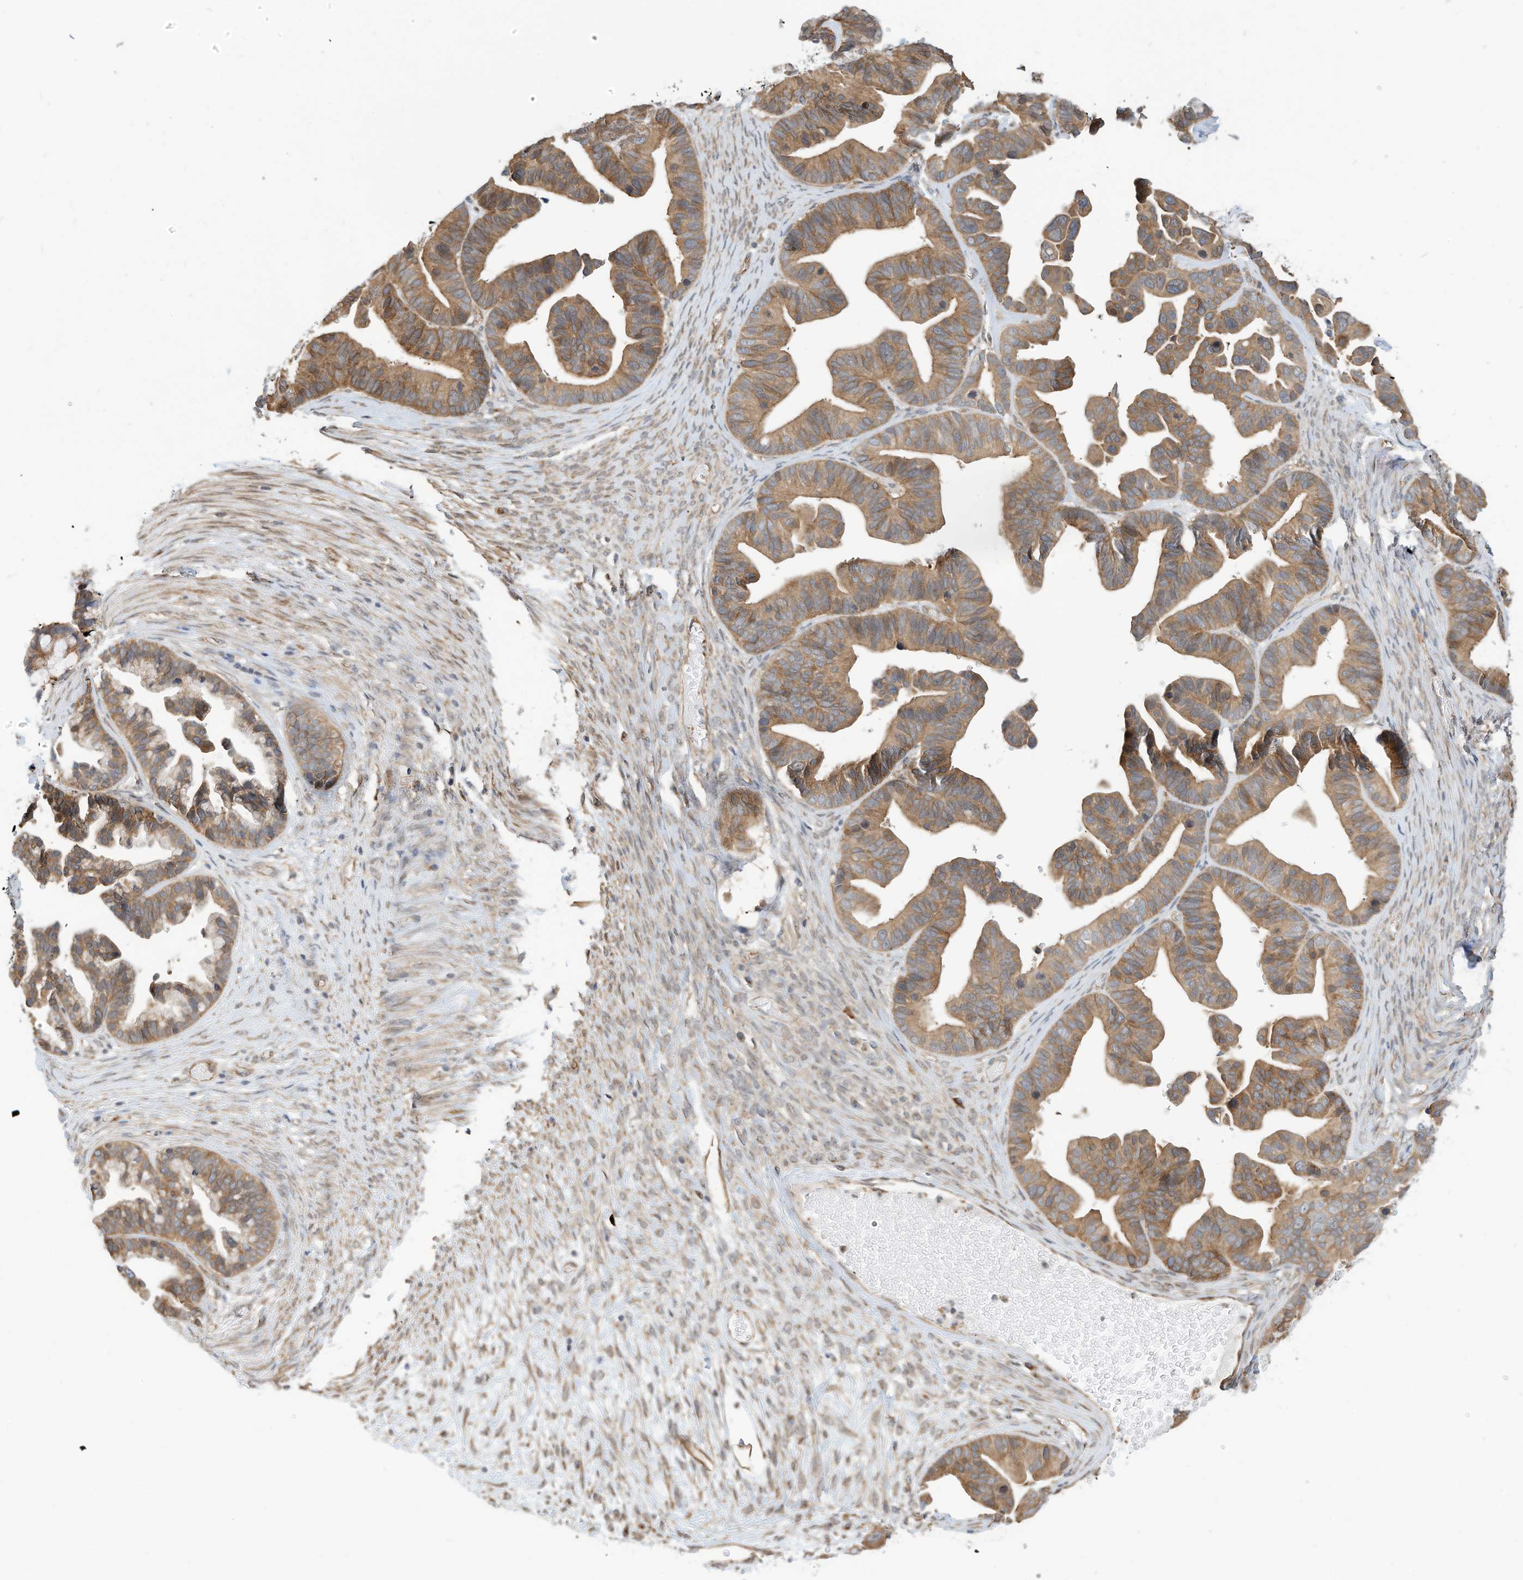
{"staining": {"intensity": "moderate", "quantity": ">75%", "location": "cytoplasmic/membranous"}, "tissue": "ovarian cancer", "cell_type": "Tumor cells", "image_type": "cancer", "snomed": [{"axis": "morphology", "description": "Cystadenocarcinoma, serous, NOS"}, {"axis": "topography", "description": "Ovary"}], "caption": "High-magnification brightfield microscopy of ovarian cancer (serous cystadenocarcinoma) stained with DAB (3,3'-diaminobenzidine) (brown) and counterstained with hematoxylin (blue). tumor cells exhibit moderate cytoplasmic/membranous positivity is appreciated in about>75% of cells. The protein of interest is stained brown, and the nuclei are stained in blue (DAB IHC with brightfield microscopy, high magnification).", "gene": "OFD1", "patient": {"sex": "female", "age": 56}}